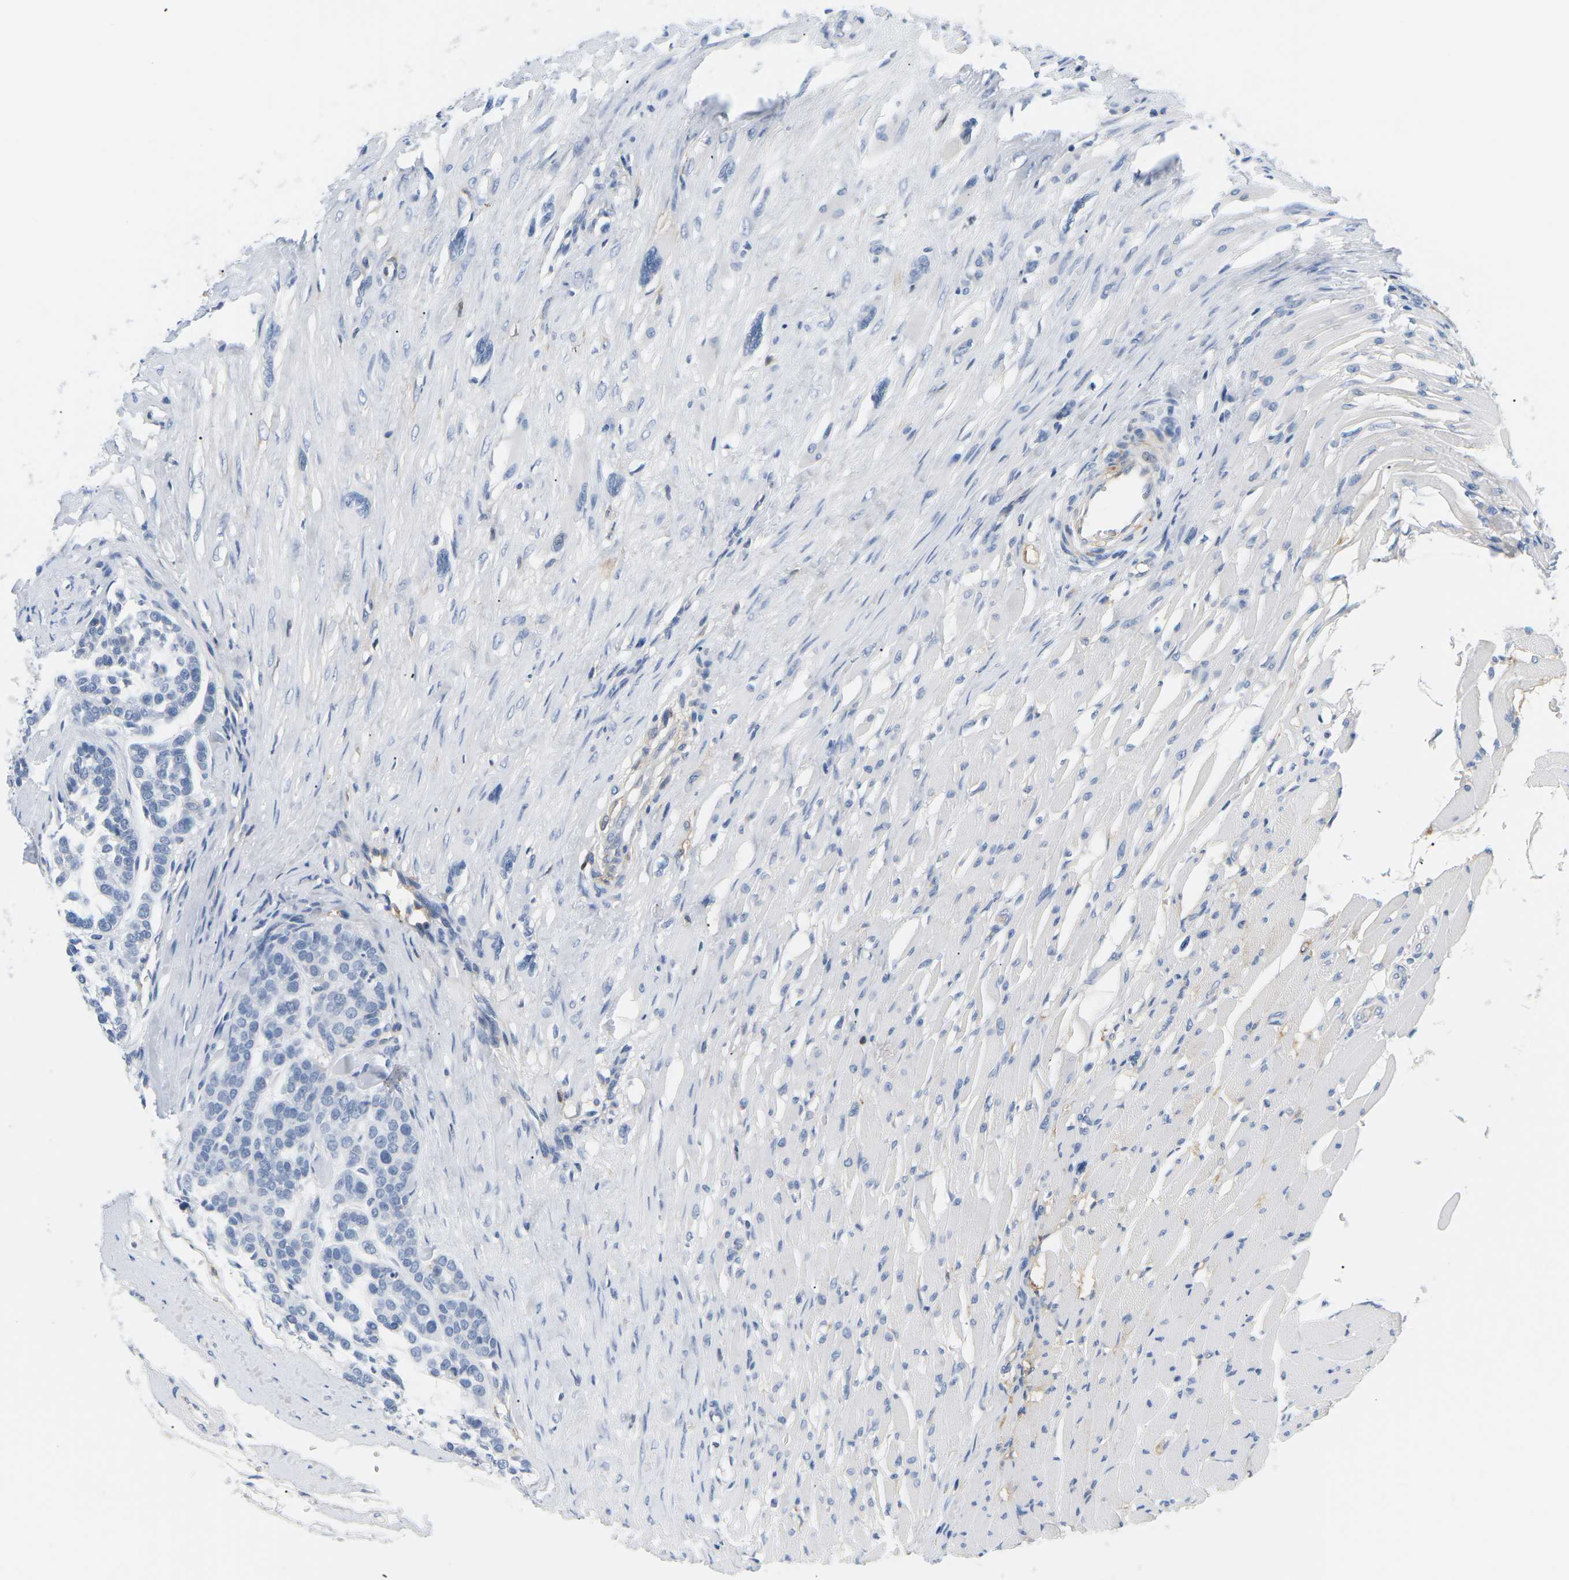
{"staining": {"intensity": "negative", "quantity": "none", "location": "none"}, "tissue": "head and neck cancer", "cell_type": "Tumor cells", "image_type": "cancer", "snomed": [{"axis": "morphology", "description": "Adenocarcinoma, NOS"}, {"axis": "morphology", "description": "Adenoma, NOS"}, {"axis": "topography", "description": "Head-Neck"}], "caption": "Human adenoma (head and neck) stained for a protein using IHC exhibits no staining in tumor cells.", "gene": "APOB", "patient": {"sex": "female", "age": 55}}